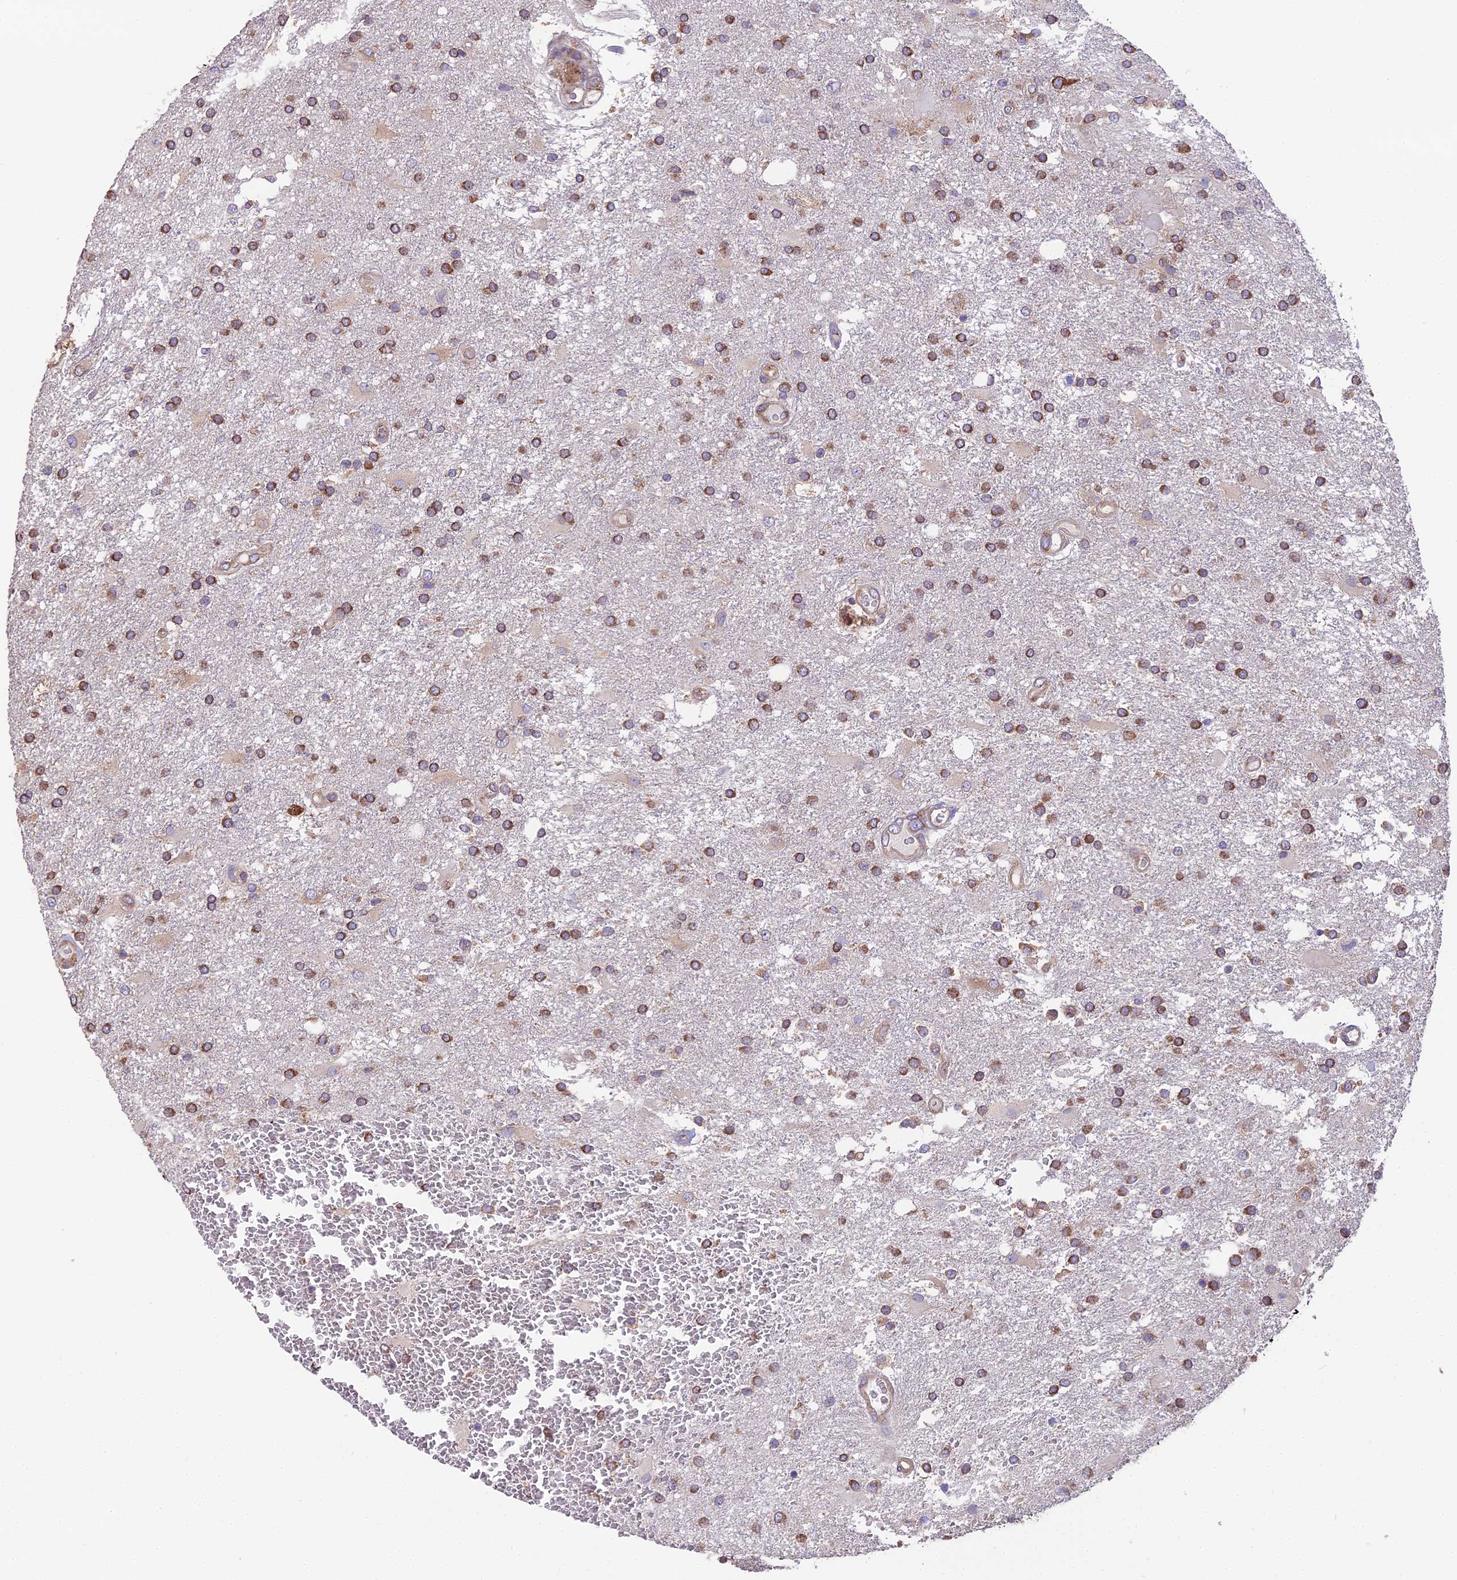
{"staining": {"intensity": "moderate", "quantity": ">75%", "location": "cytoplasmic/membranous"}, "tissue": "glioma", "cell_type": "Tumor cells", "image_type": "cancer", "snomed": [{"axis": "morphology", "description": "Glioma, malignant, Low grade"}, {"axis": "topography", "description": "Brain"}], "caption": "Low-grade glioma (malignant) tissue reveals moderate cytoplasmic/membranous expression in approximately >75% of tumor cells, visualized by immunohistochemistry.", "gene": "BLOC1S4", "patient": {"sex": "male", "age": 66}}